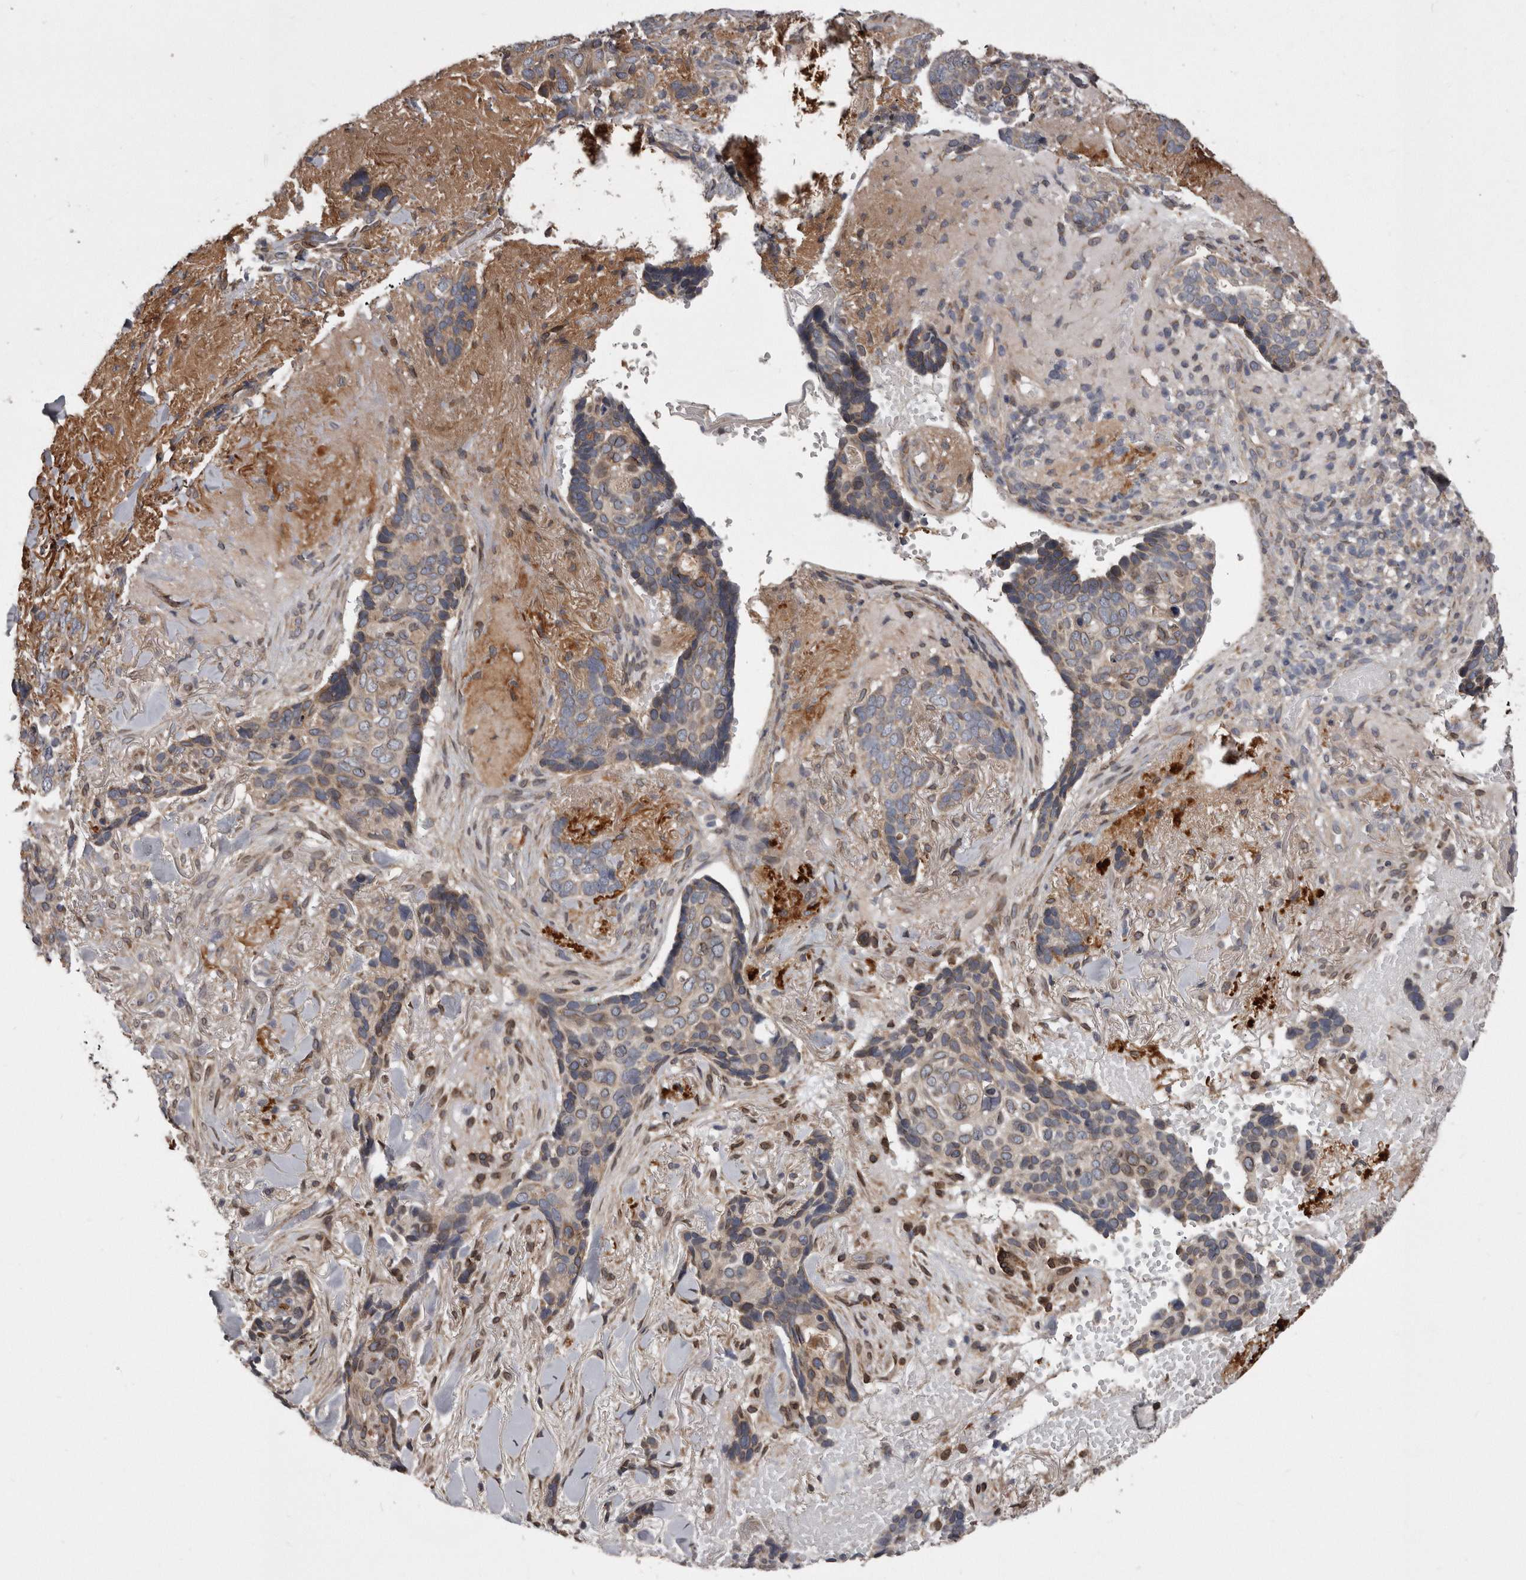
{"staining": {"intensity": "moderate", "quantity": "<25%", "location": "cytoplasmic/membranous"}, "tissue": "skin cancer", "cell_type": "Tumor cells", "image_type": "cancer", "snomed": [{"axis": "morphology", "description": "Basal cell carcinoma"}, {"axis": "topography", "description": "Skin"}], "caption": "Protein staining of skin cancer (basal cell carcinoma) tissue exhibits moderate cytoplasmic/membranous positivity in about <25% of tumor cells.", "gene": "ARMCX1", "patient": {"sex": "female", "age": 82}}